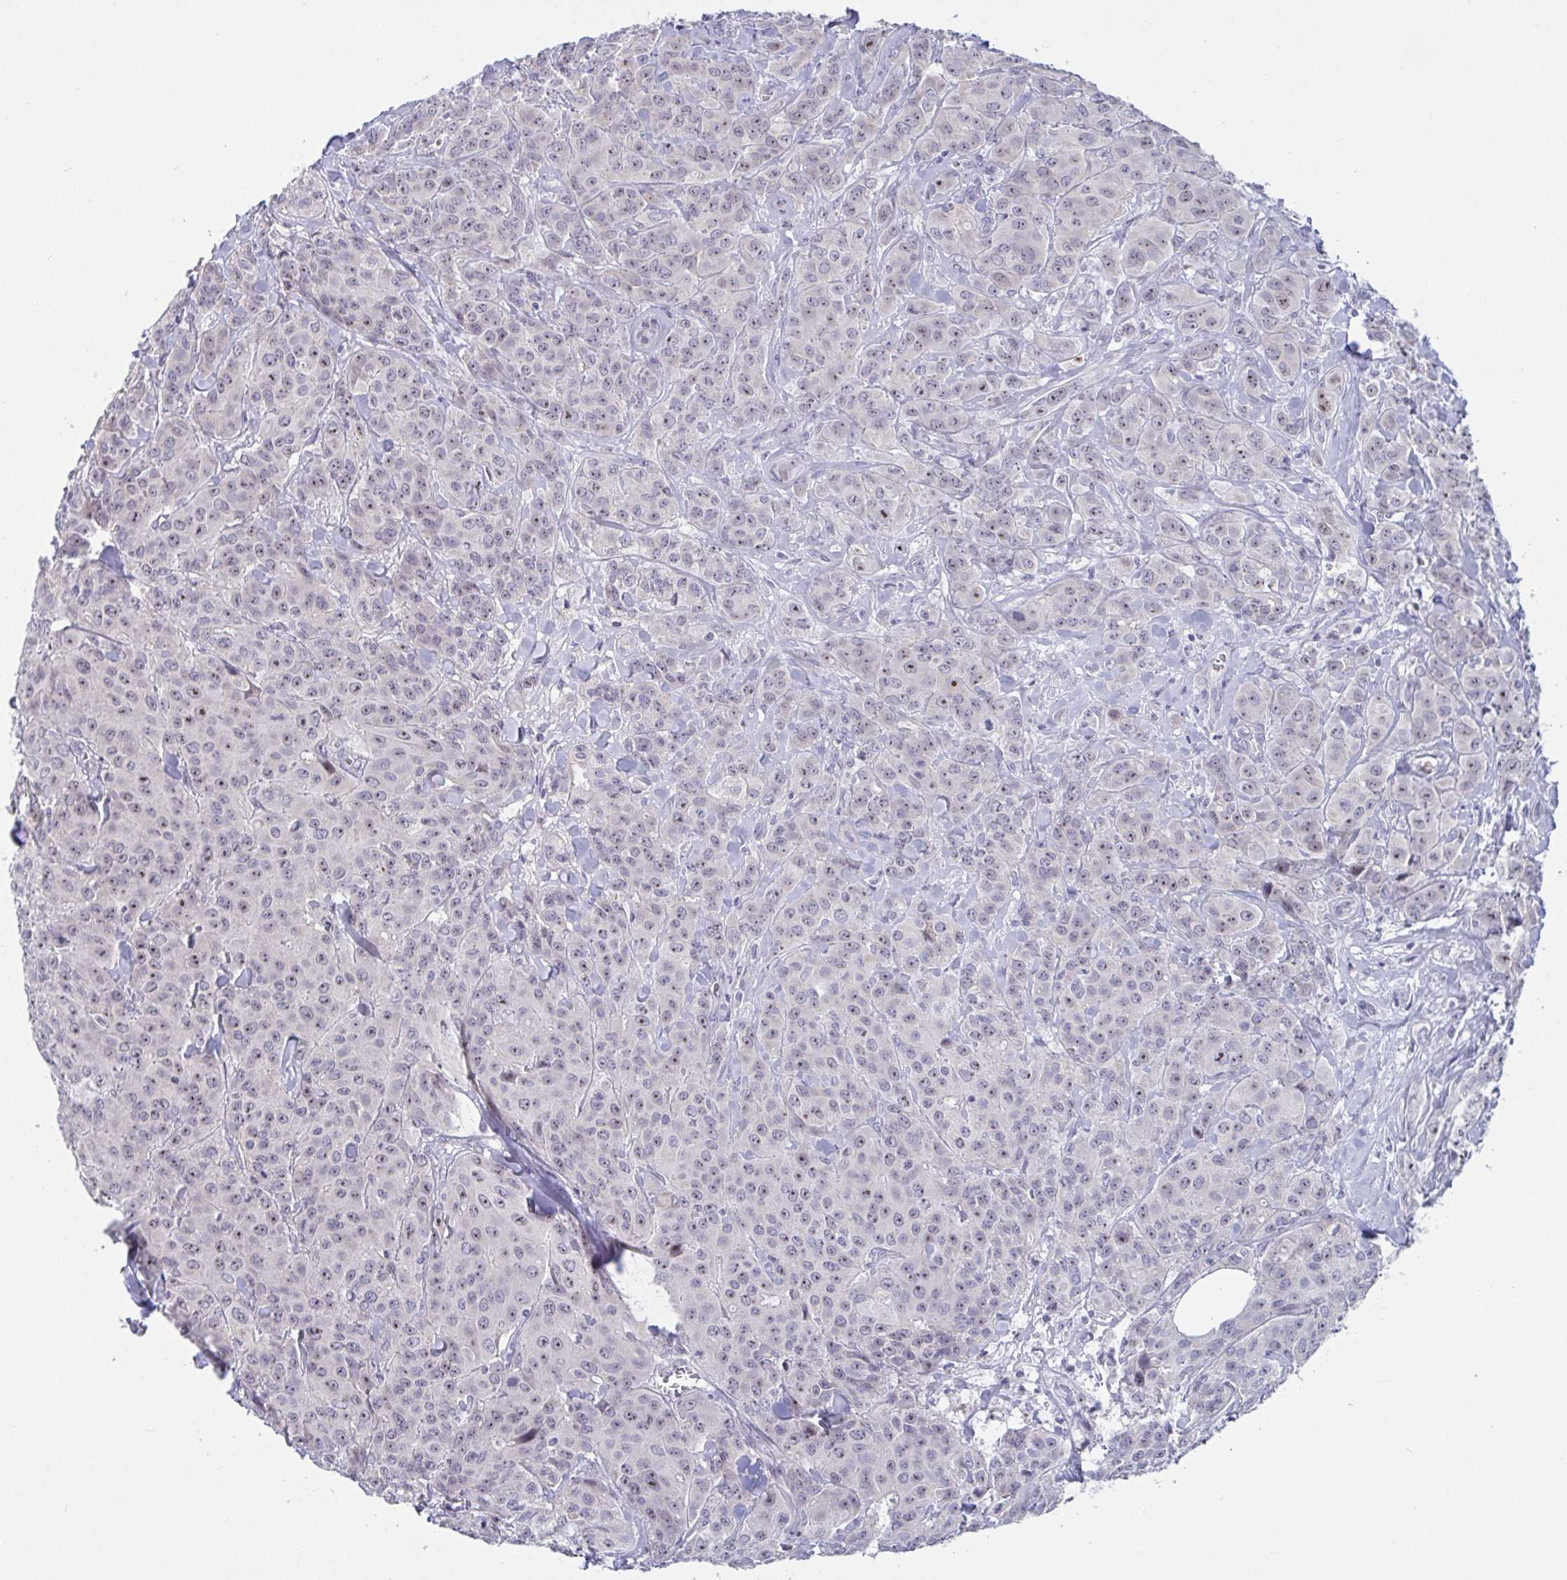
{"staining": {"intensity": "weak", "quantity": ">75%", "location": "nuclear"}, "tissue": "breast cancer", "cell_type": "Tumor cells", "image_type": "cancer", "snomed": [{"axis": "morphology", "description": "Normal tissue, NOS"}, {"axis": "morphology", "description": "Duct carcinoma"}, {"axis": "topography", "description": "Breast"}], "caption": "Immunohistochemical staining of human breast cancer (invasive ductal carcinoma) displays weak nuclear protein expression in about >75% of tumor cells.", "gene": "MYC", "patient": {"sex": "female", "age": 43}}